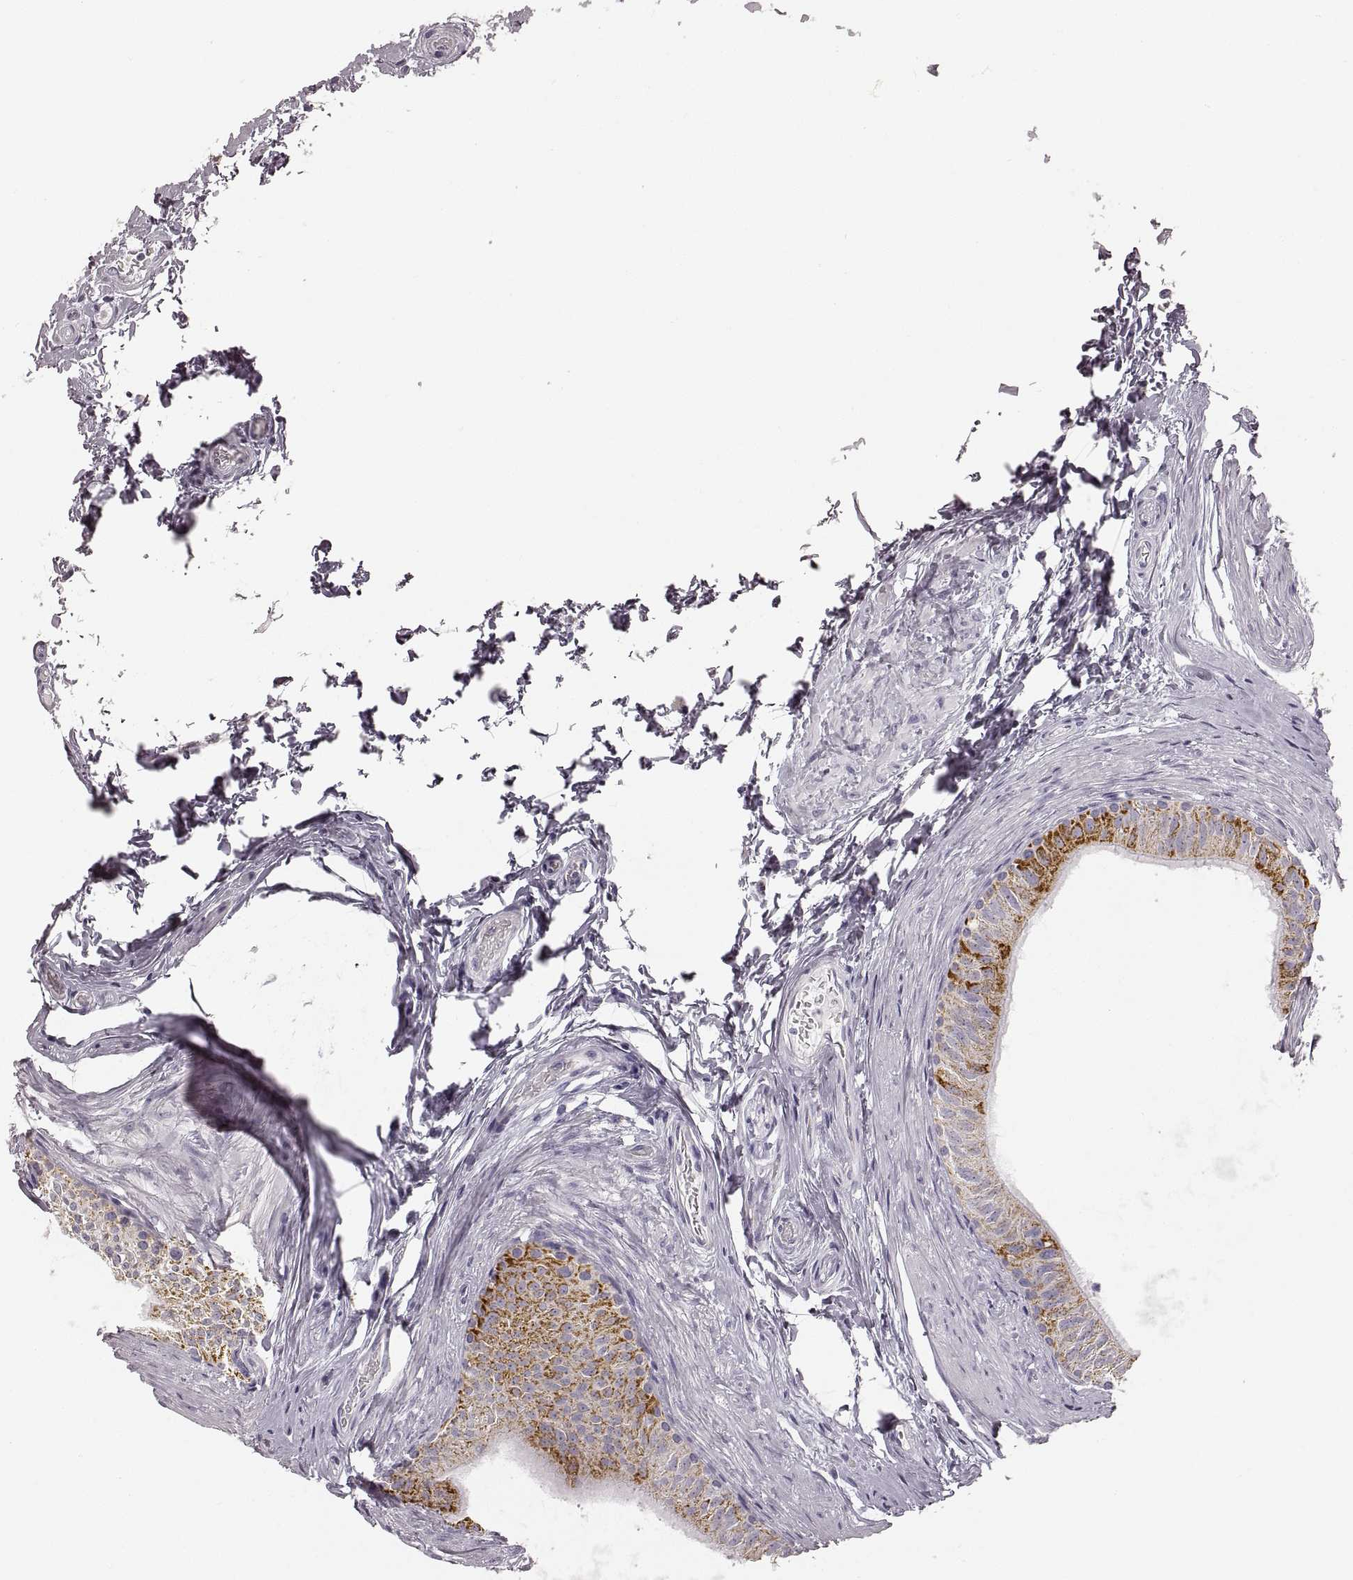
{"staining": {"intensity": "strong", "quantity": "<25%", "location": "cytoplasmic/membranous"}, "tissue": "epididymis", "cell_type": "Glandular cells", "image_type": "normal", "snomed": [{"axis": "morphology", "description": "Normal tissue, NOS"}, {"axis": "topography", "description": "Epididymis"}], "caption": "This is a histology image of immunohistochemistry staining of unremarkable epididymis, which shows strong staining in the cytoplasmic/membranous of glandular cells.", "gene": "RDH13", "patient": {"sex": "male", "age": 36}}